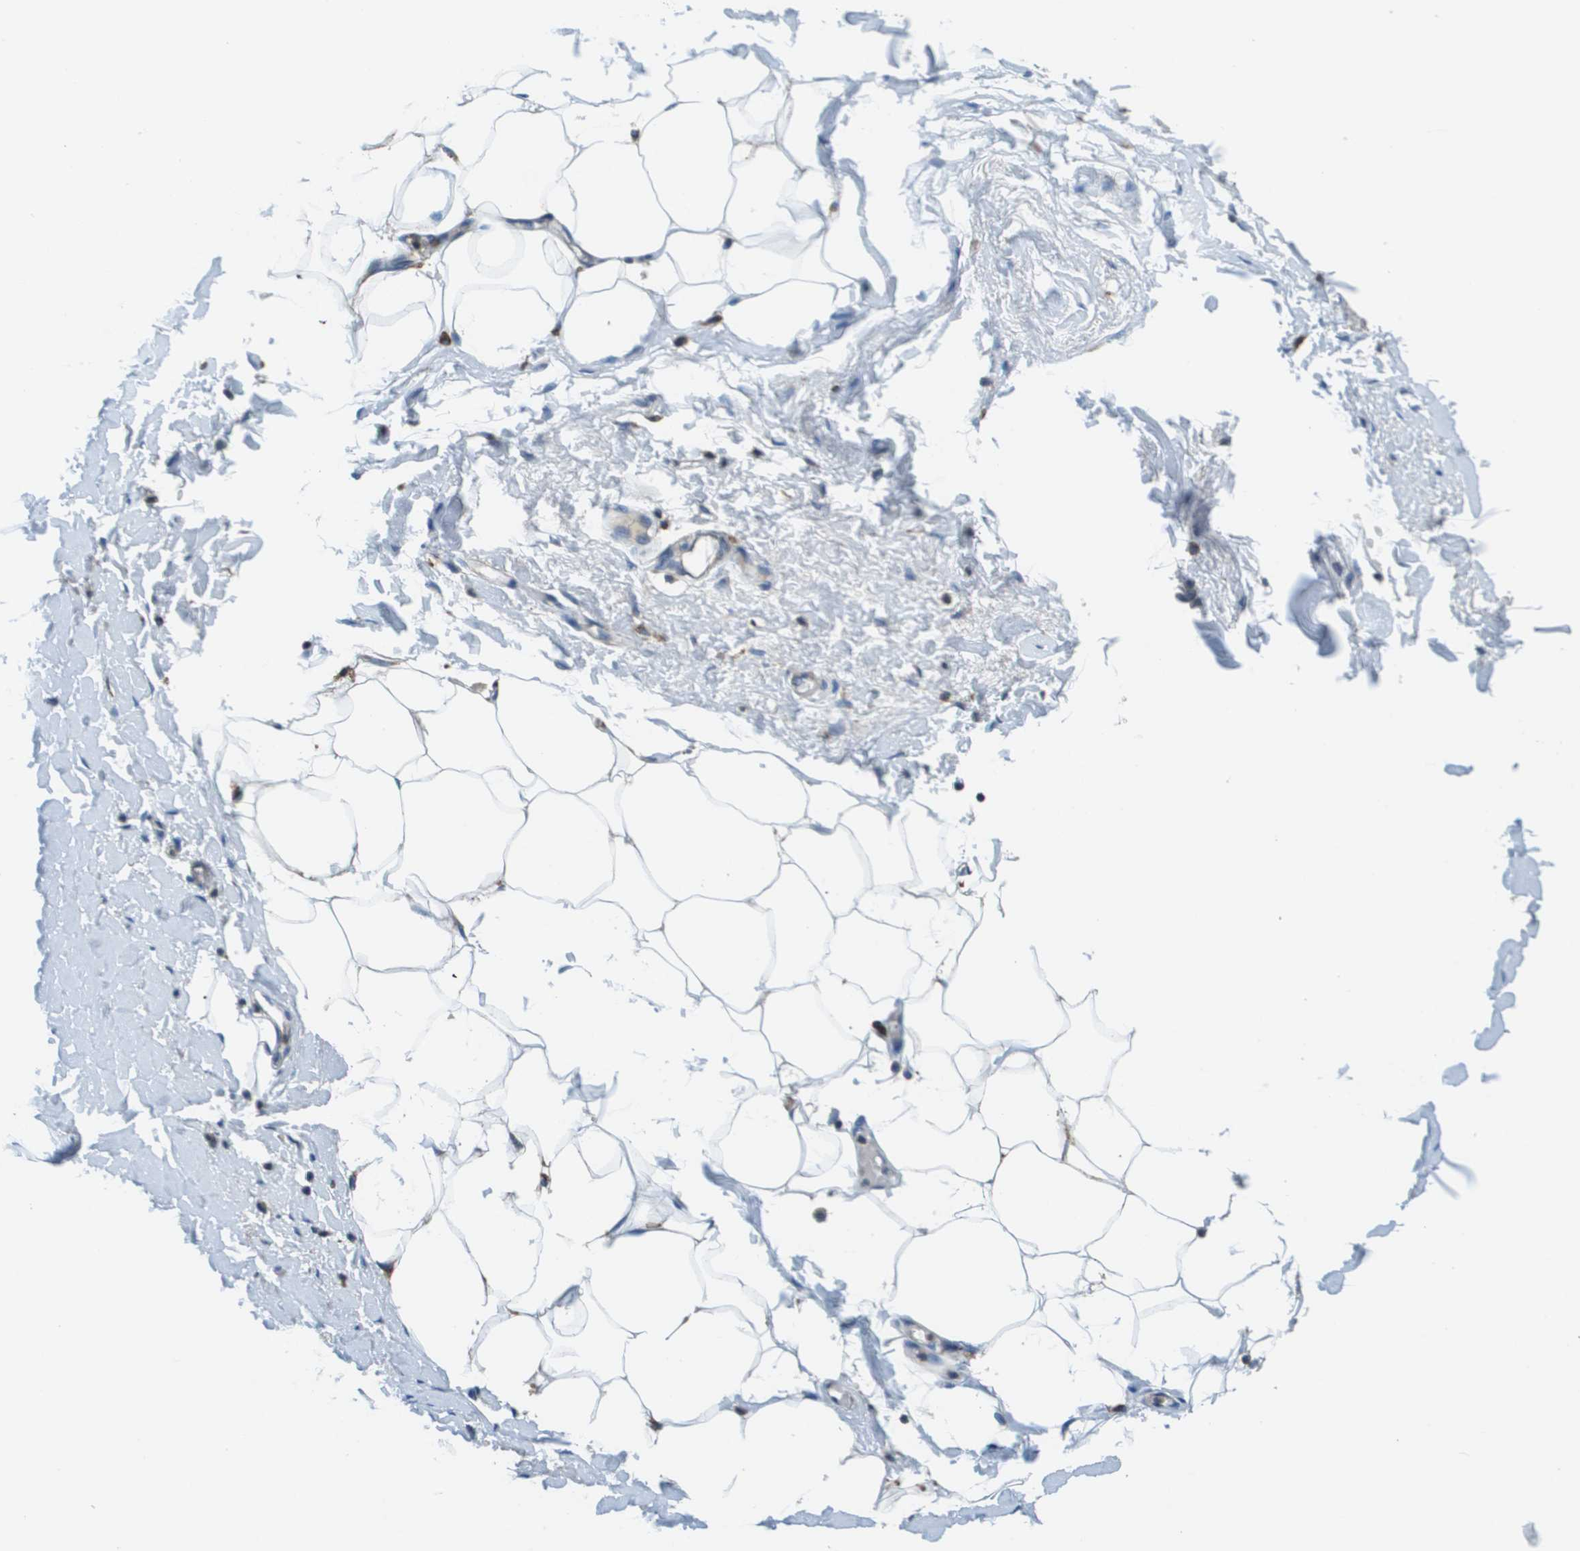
{"staining": {"intensity": "negative", "quantity": "none", "location": "none"}, "tissue": "adipose tissue", "cell_type": "Adipocytes", "image_type": "normal", "snomed": [{"axis": "morphology", "description": "Normal tissue, NOS"}, {"axis": "topography", "description": "Soft tissue"}, {"axis": "topography", "description": "Vascular tissue"}], "caption": "IHC of normal adipose tissue shows no staining in adipocytes.", "gene": "CNPY3", "patient": {"sex": "female", "age": 35}}